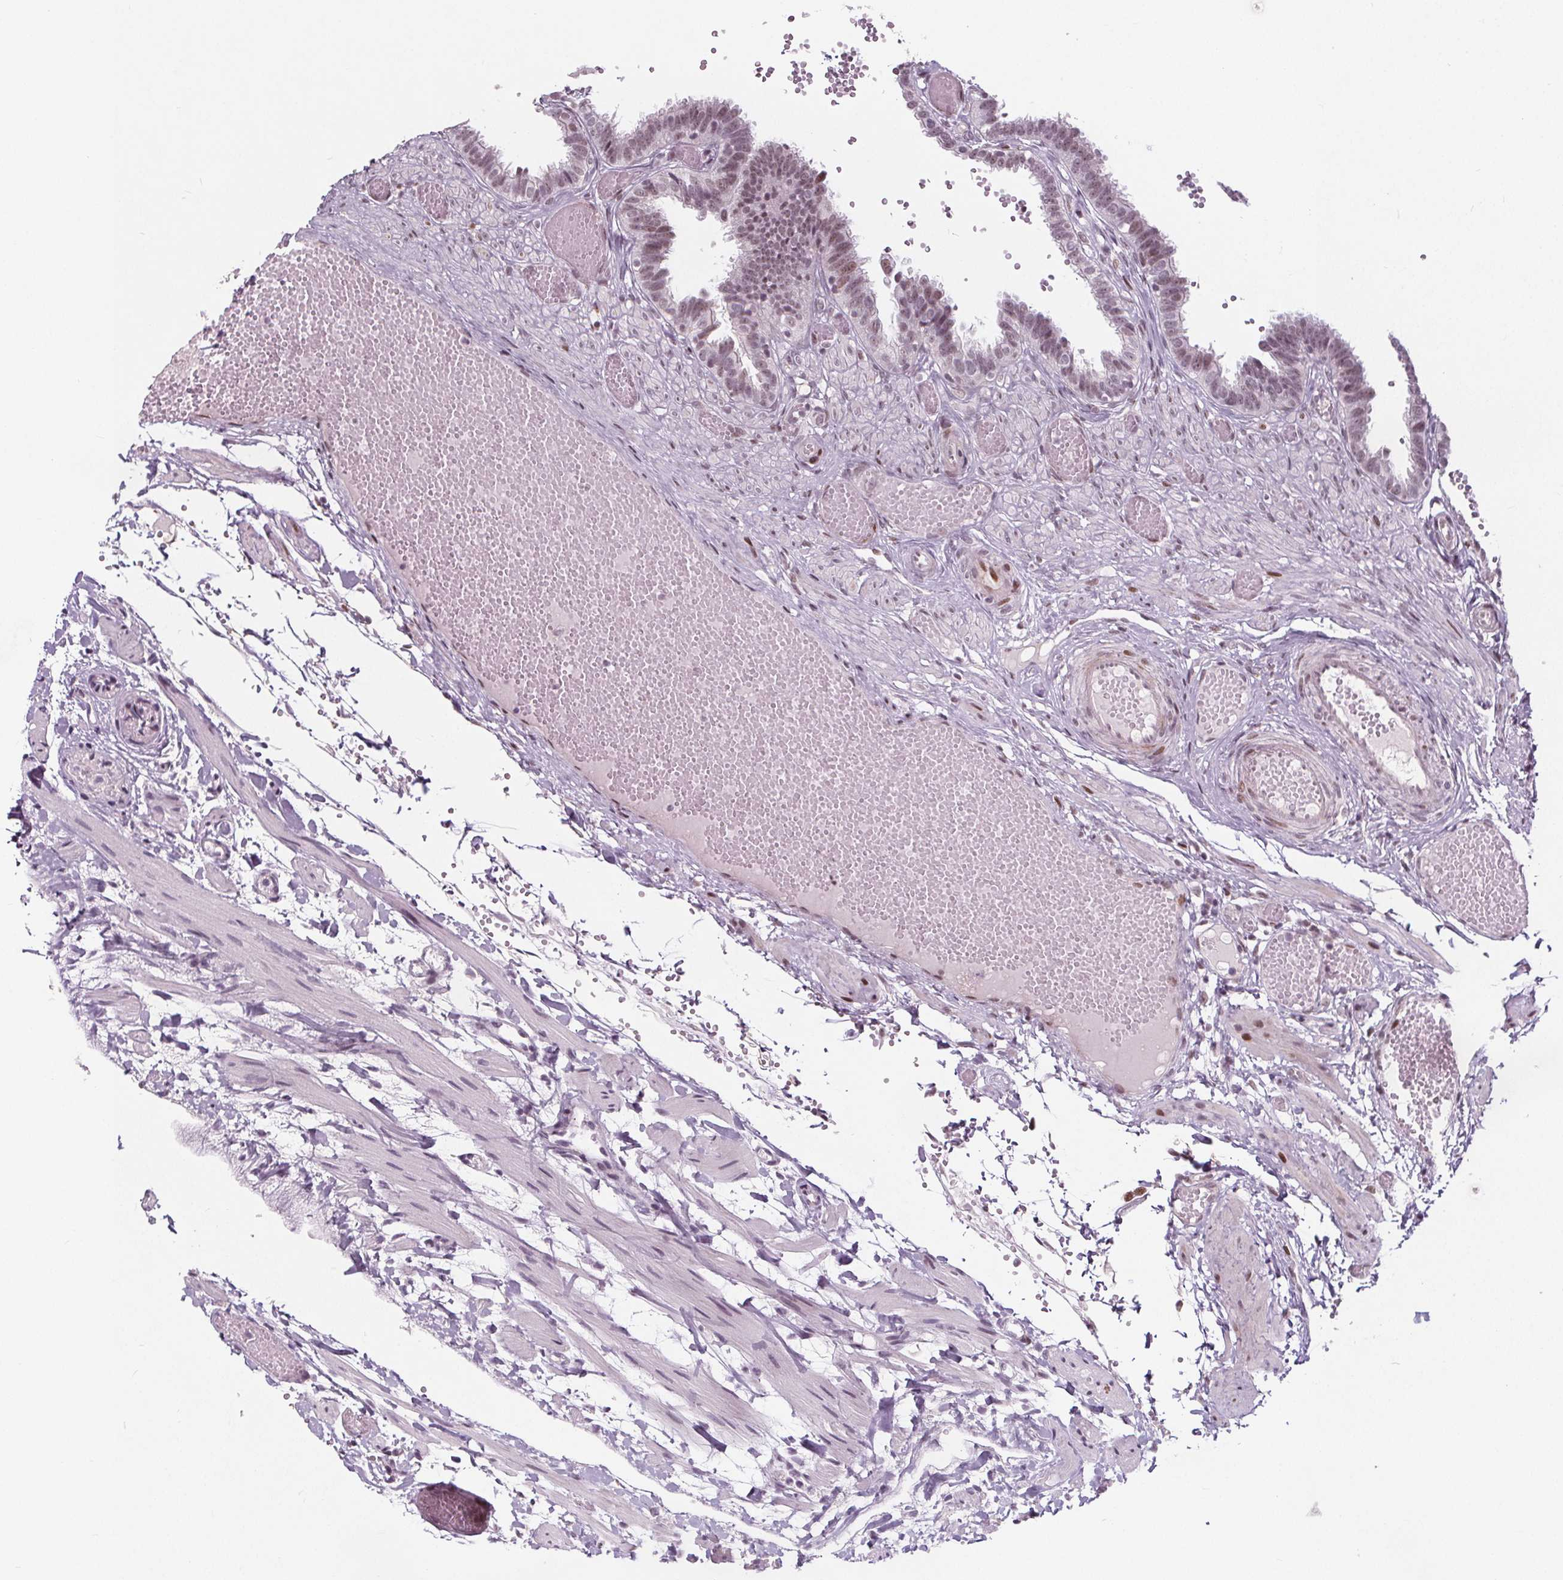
{"staining": {"intensity": "moderate", "quantity": "25%-75%", "location": "nuclear"}, "tissue": "fallopian tube", "cell_type": "Glandular cells", "image_type": "normal", "snomed": [{"axis": "morphology", "description": "Normal tissue, NOS"}, {"axis": "topography", "description": "Fallopian tube"}], "caption": "Protein analysis of normal fallopian tube demonstrates moderate nuclear positivity in approximately 25%-75% of glandular cells.", "gene": "TAF6L", "patient": {"sex": "female", "age": 37}}